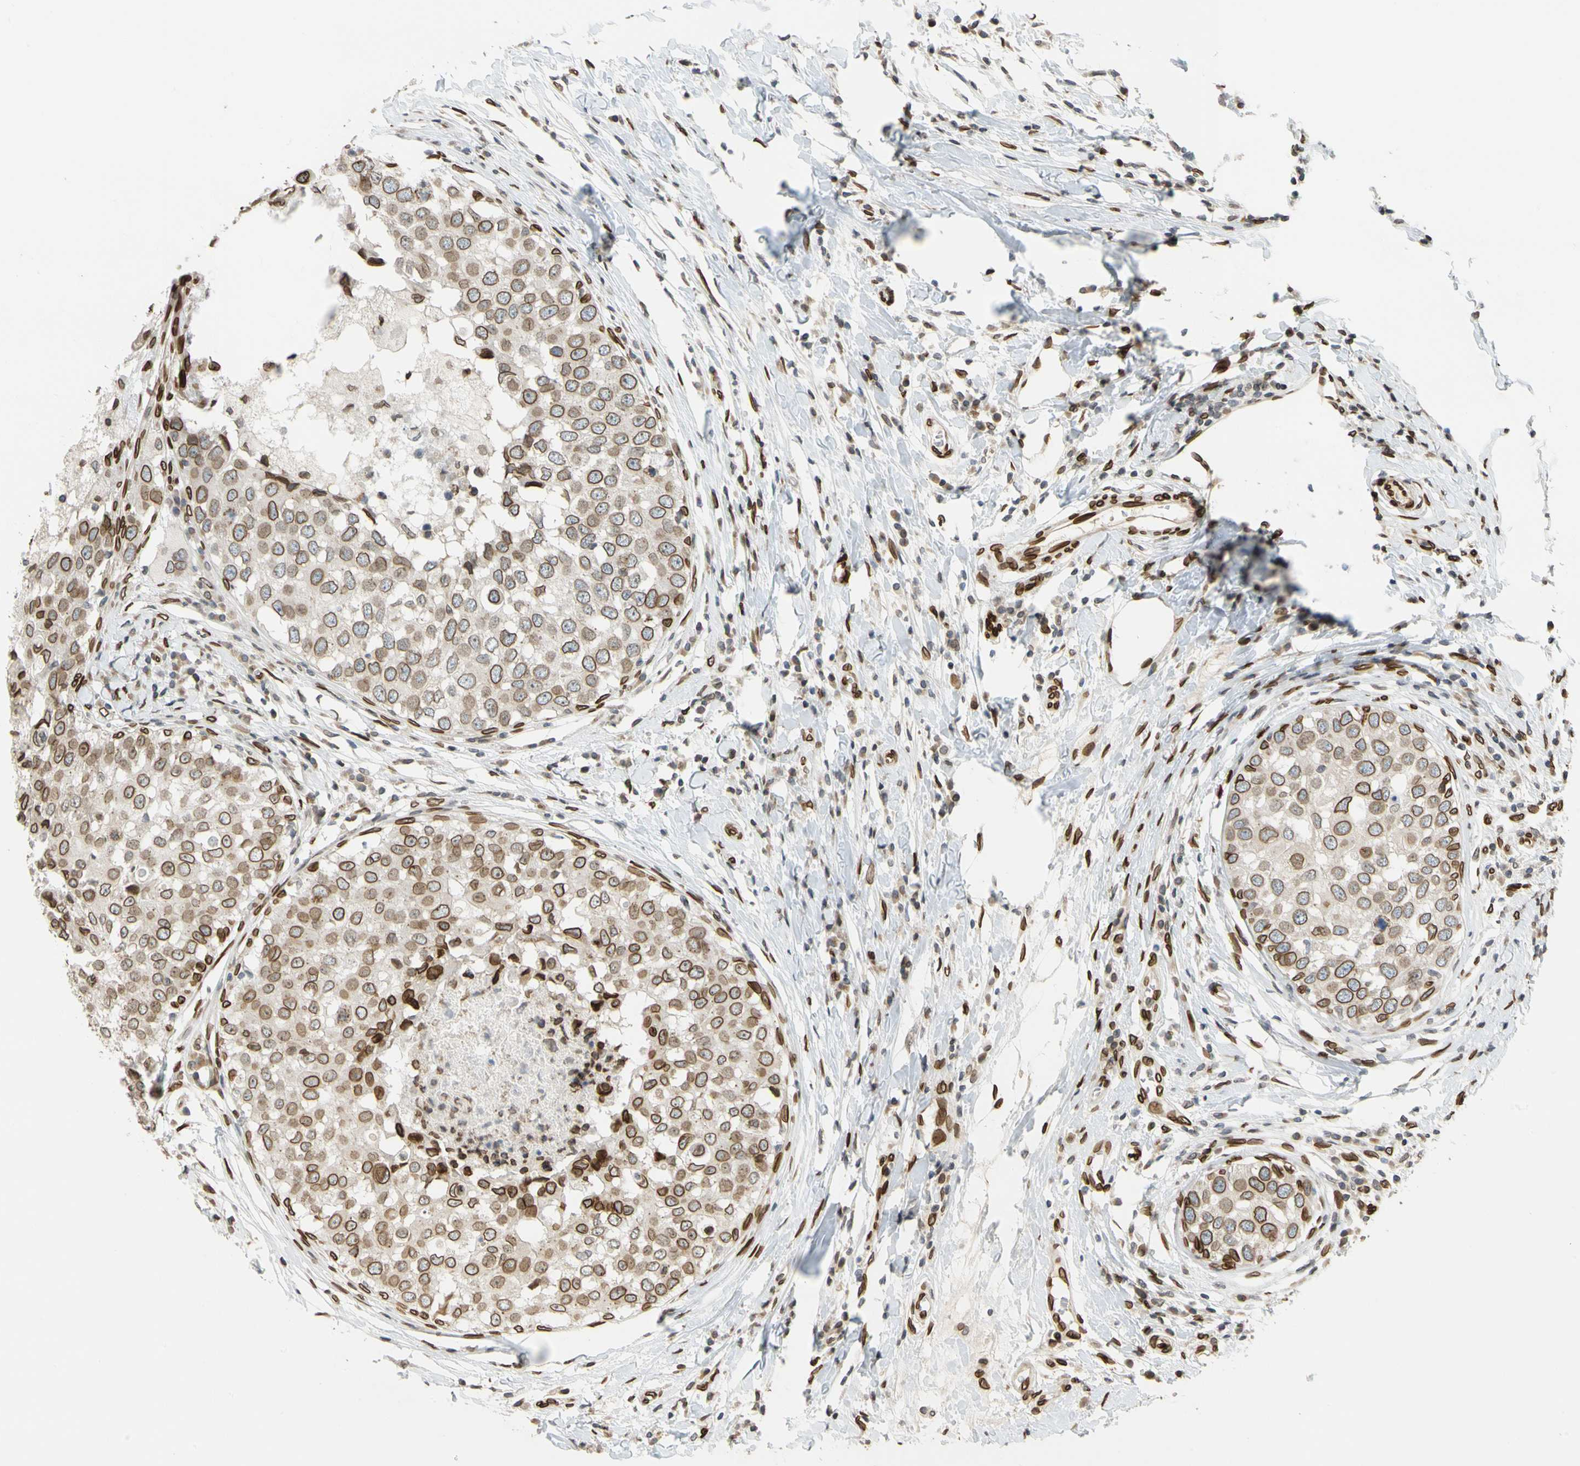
{"staining": {"intensity": "strong", "quantity": ">75%", "location": "cytoplasmic/membranous,nuclear"}, "tissue": "breast cancer", "cell_type": "Tumor cells", "image_type": "cancer", "snomed": [{"axis": "morphology", "description": "Duct carcinoma"}, {"axis": "topography", "description": "Breast"}], "caption": "Immunohistochemistry (IHC) micrograph of human breast cancer stained for a protein (brown), which reveals high levels of strong cytoplasmic/membranous and nuclear expression in about >75% of tumor cells.", "gene": "SUN1", "patient": {"sex": "female", "age": 27}}